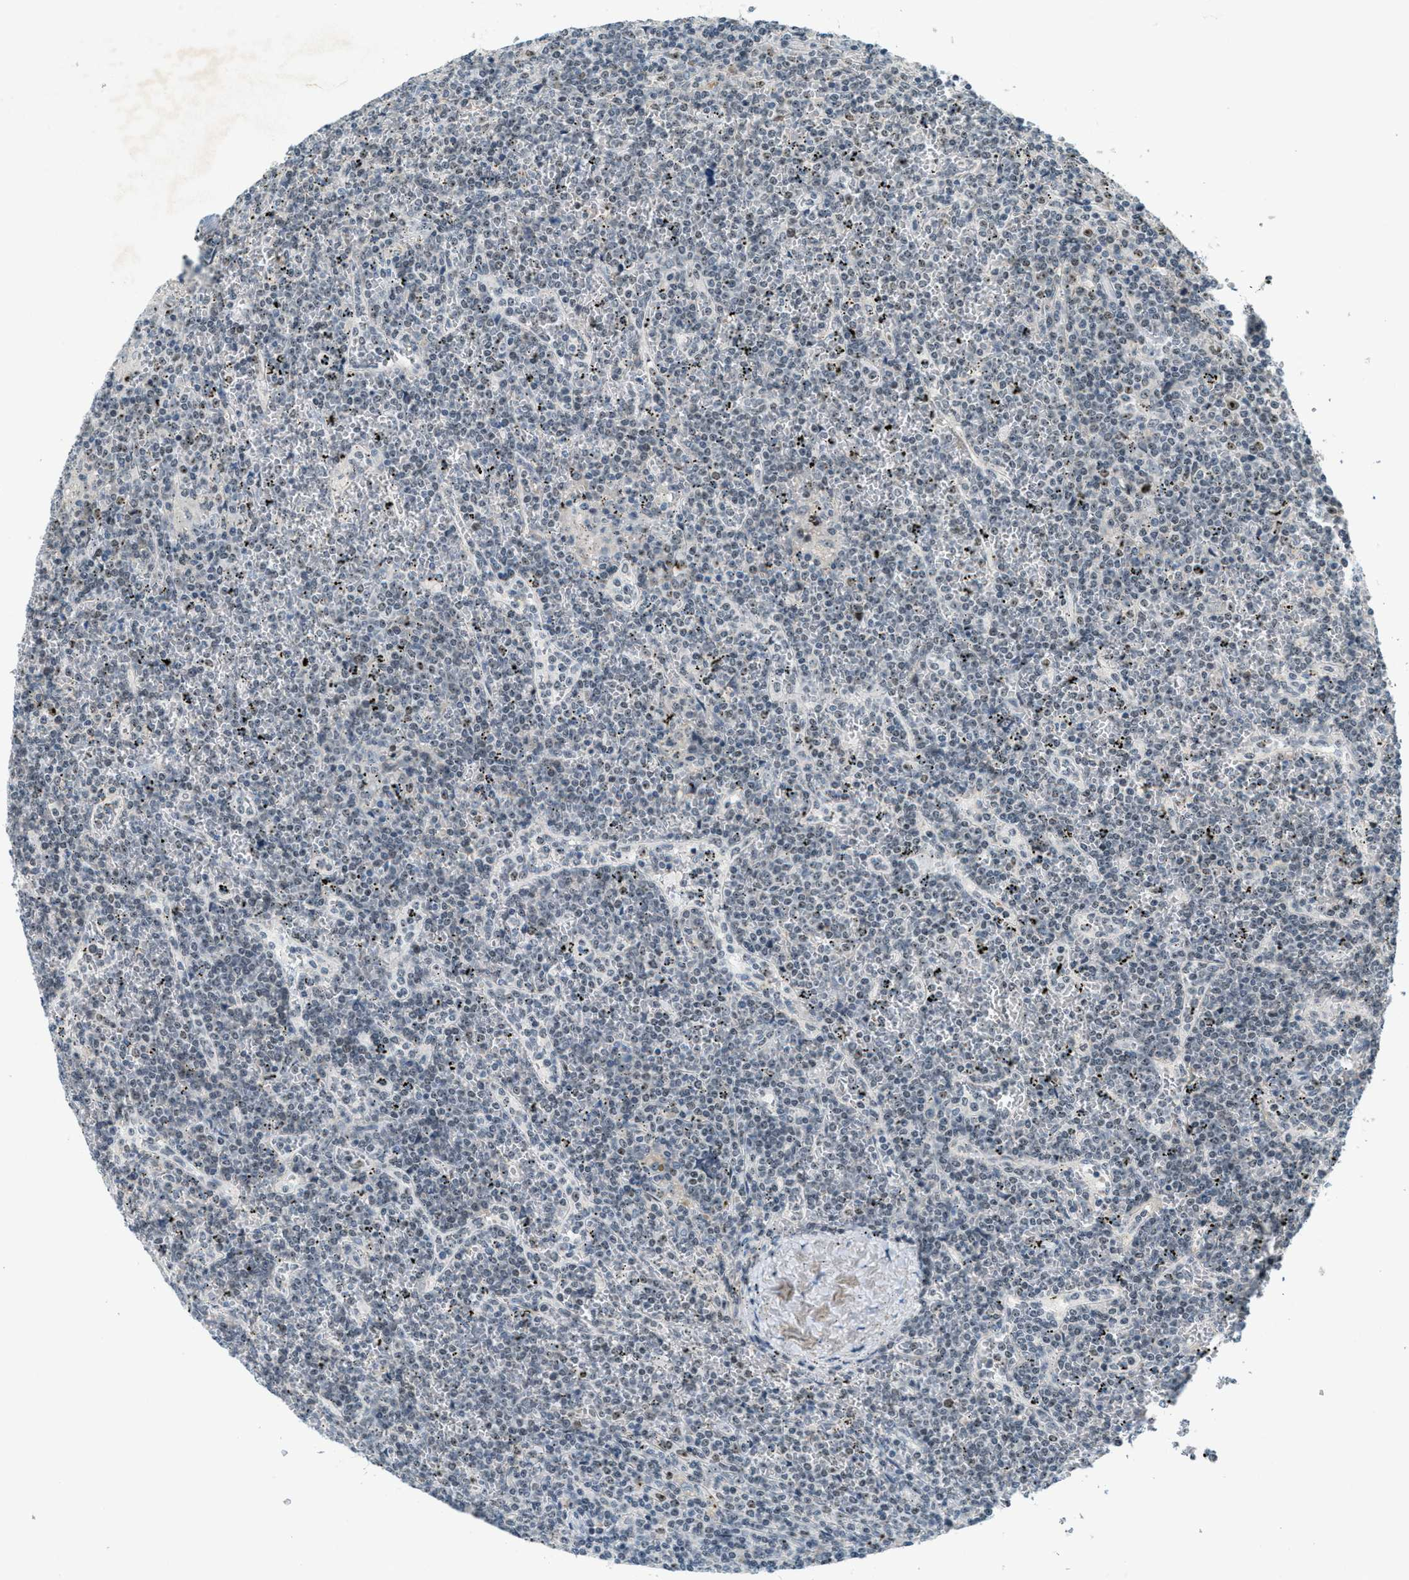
{"staining": {"intensity": "weak", "quantity": "<25%", "location": "nuclear"}, "tissue": "lymphoma", "cell_type": "Tumor cells", "image_type": "cancer", "snomed": [{"axis": "morphology", "description": "Malignant lymphoma, non-Hodgkin's type, Low grade"}, {"axis": "topography", "description": "Spleen"}], "caption": "Immunohistochemical staining of human low-grade malignant lymphoma, non-Hodgkin's type demonstrates no significant expression in tumor cells. (Immunohistochemistry (ihc), brightfield microscopy, high magnification).", "gene": "DDX47", "patient": {"sex": "female", "age": 19}}